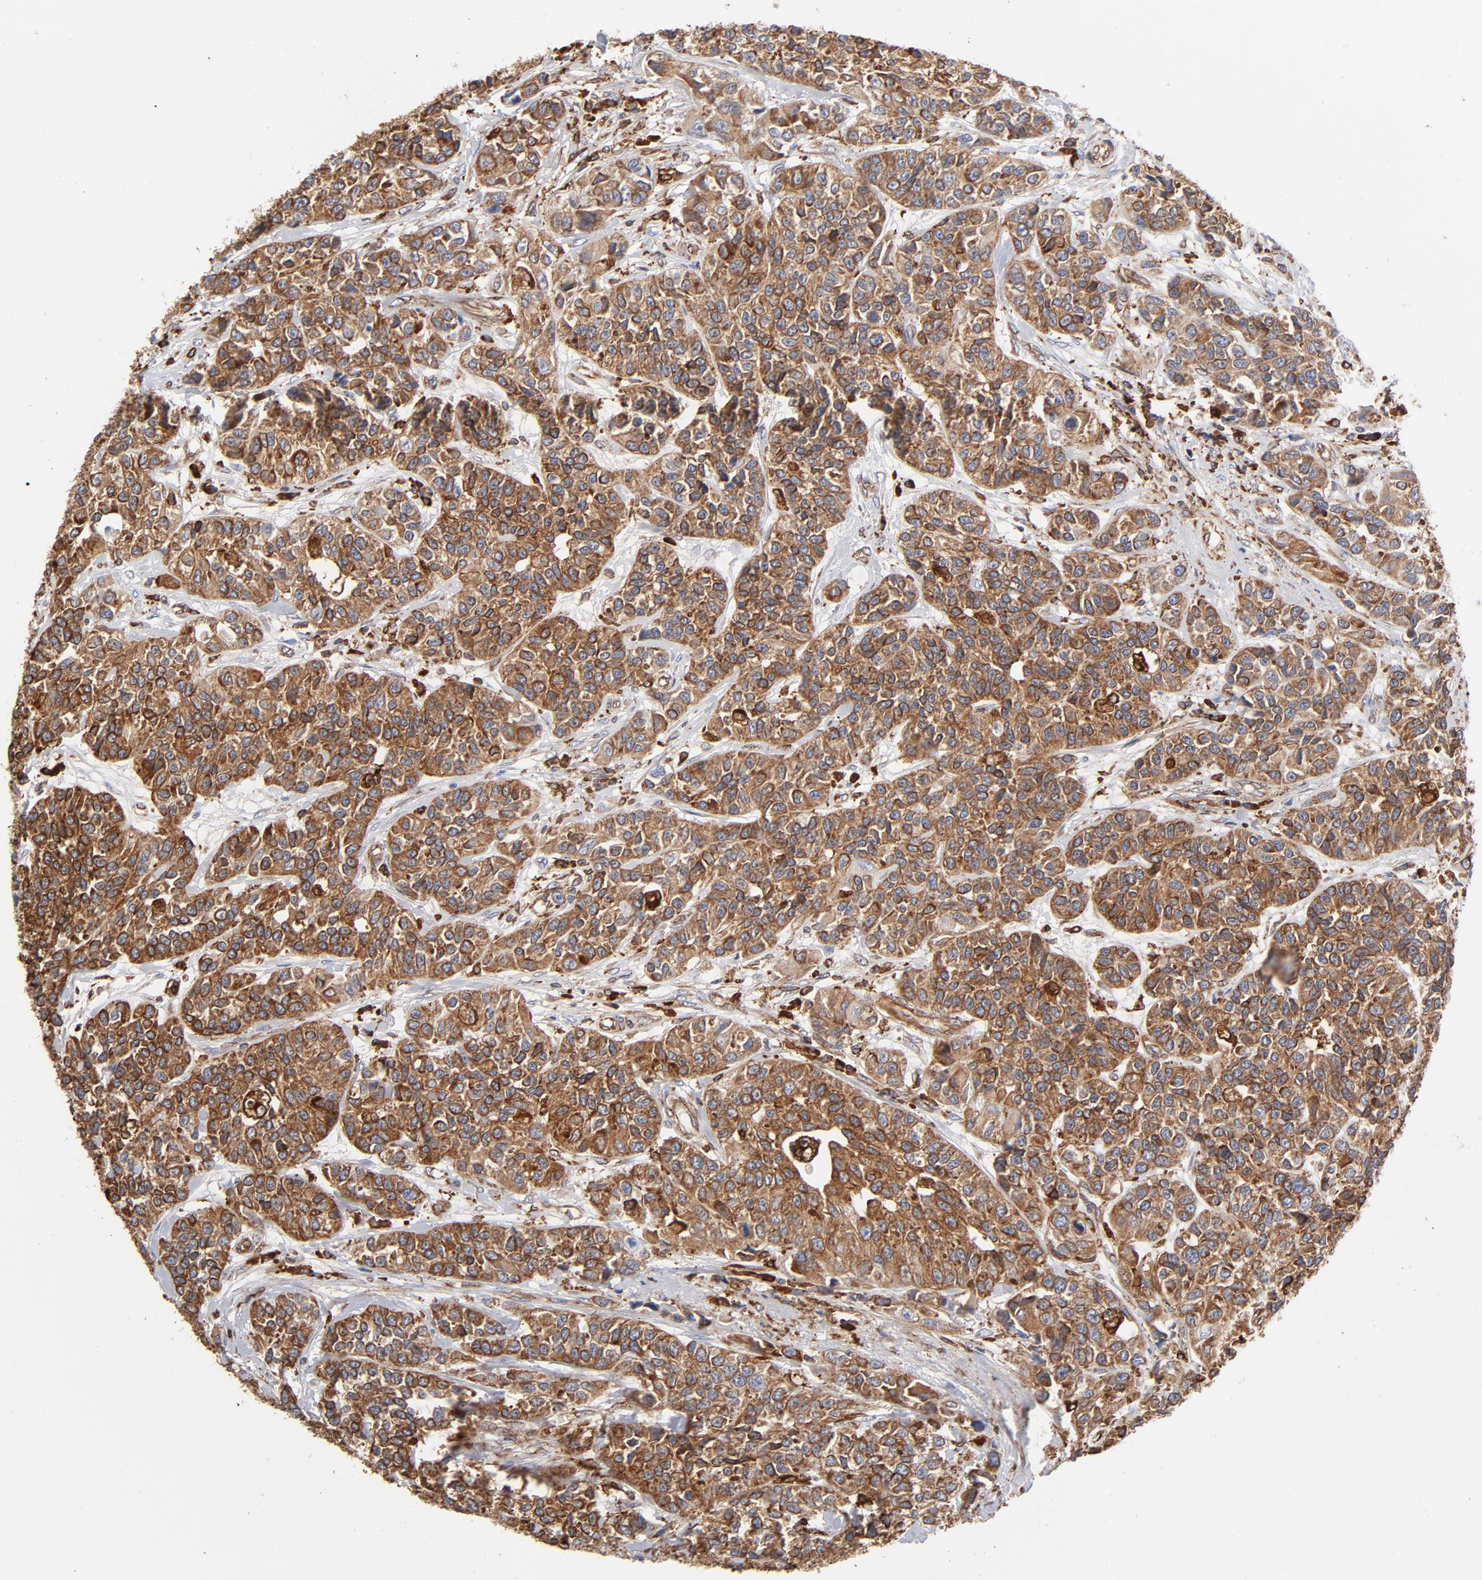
{"staining": {"intensity": "strong", "quantity": ">75%", "location": "cytoplasmic/membranous"}, "tissue": "urothelial cancer", "cell_type": "Tumor cells", "image_type": "cancer", "snomed": [{"axis": "morphology", "description": "Urothelial carcinoma, High grade"}, {"axis": "topography", "description": "Urinary bladder"}], "caption": "This micrograph exhibits IHC staining of urothelial cancer, with high strong cytoplasmic/membranous expression in about >75% of tumor cells.", "gene": "CANX", "patient": {"sex": "female", "age": 81}}